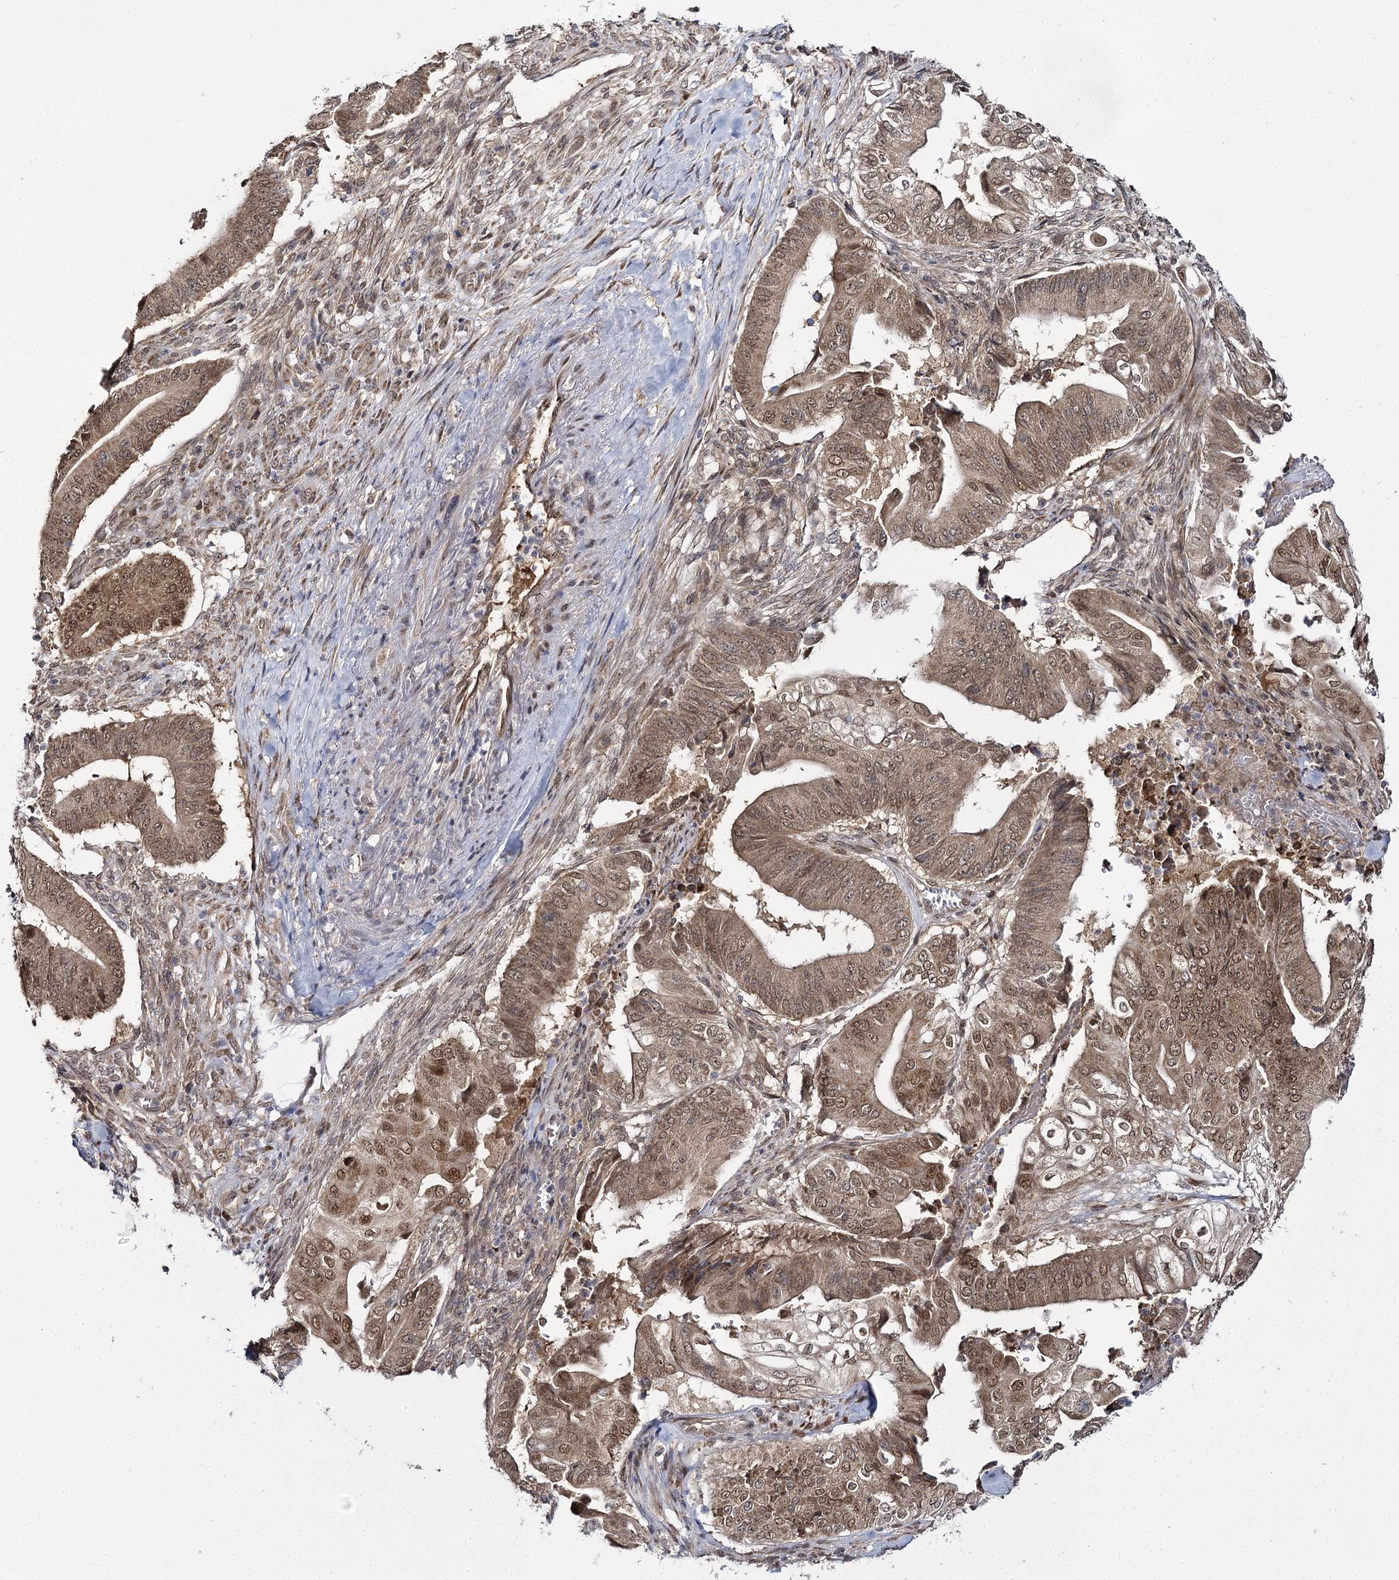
{"staining": {"intensity": "moderate", "quantity": ">75%", "location": "cytoplasmic/membranous,nuclear"}, "tissue": "pancreatic cancer", "cell_type": "Tumor cells", "image_type": "cancer", "snomed": [{"axis": "morphology", "description": "Adenocarcinoma, NOS"}, {"axis": "topography", "description": "Pancreas"}], "caption": "Moderate cytoplasmic/membranous and nuclear expression for a protein is identified in approximately >75% of tumor cells of pancreatic adenocarcinoma using immunohistochemistry (IHC).", "gene": "TRNT1", "patient": {"sex": "female", "age": 77}}